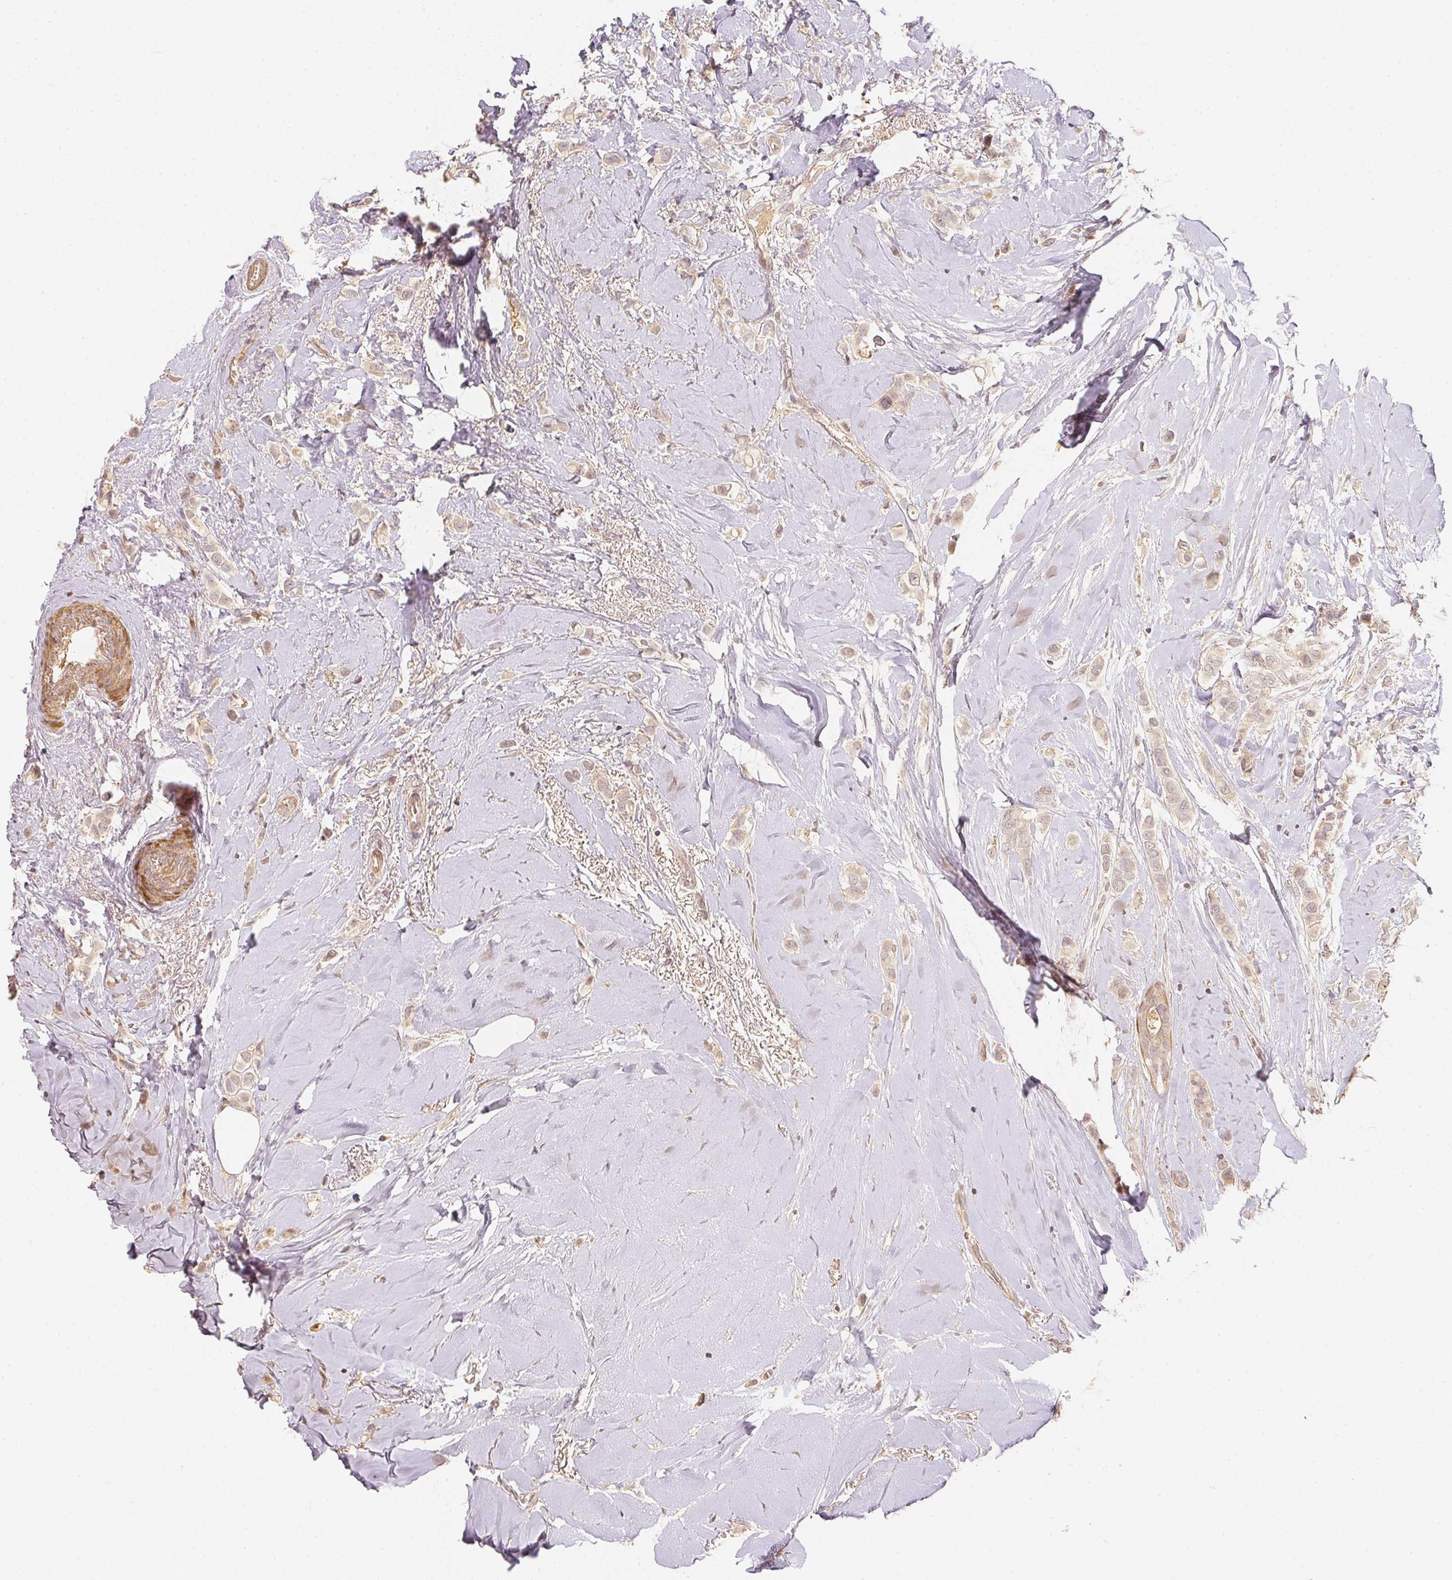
{"staining": {"intensity": "negative", "quantity": "none", "location": "none"}, "tissue": "breast cancer", "cell_type": "Tumor cells", "image_type": "cancer", "snomed": [{"axis": "morphology", "description": "Lobular carcinoma"}, {"axis": "topography", "description": "Breast"}], "caption": "IHC of lobular carcinoma (breast) exhibits no staining in tumor cells.", "gene": "SERPINE1", "patient": {"sex": "female", "age": 66}}